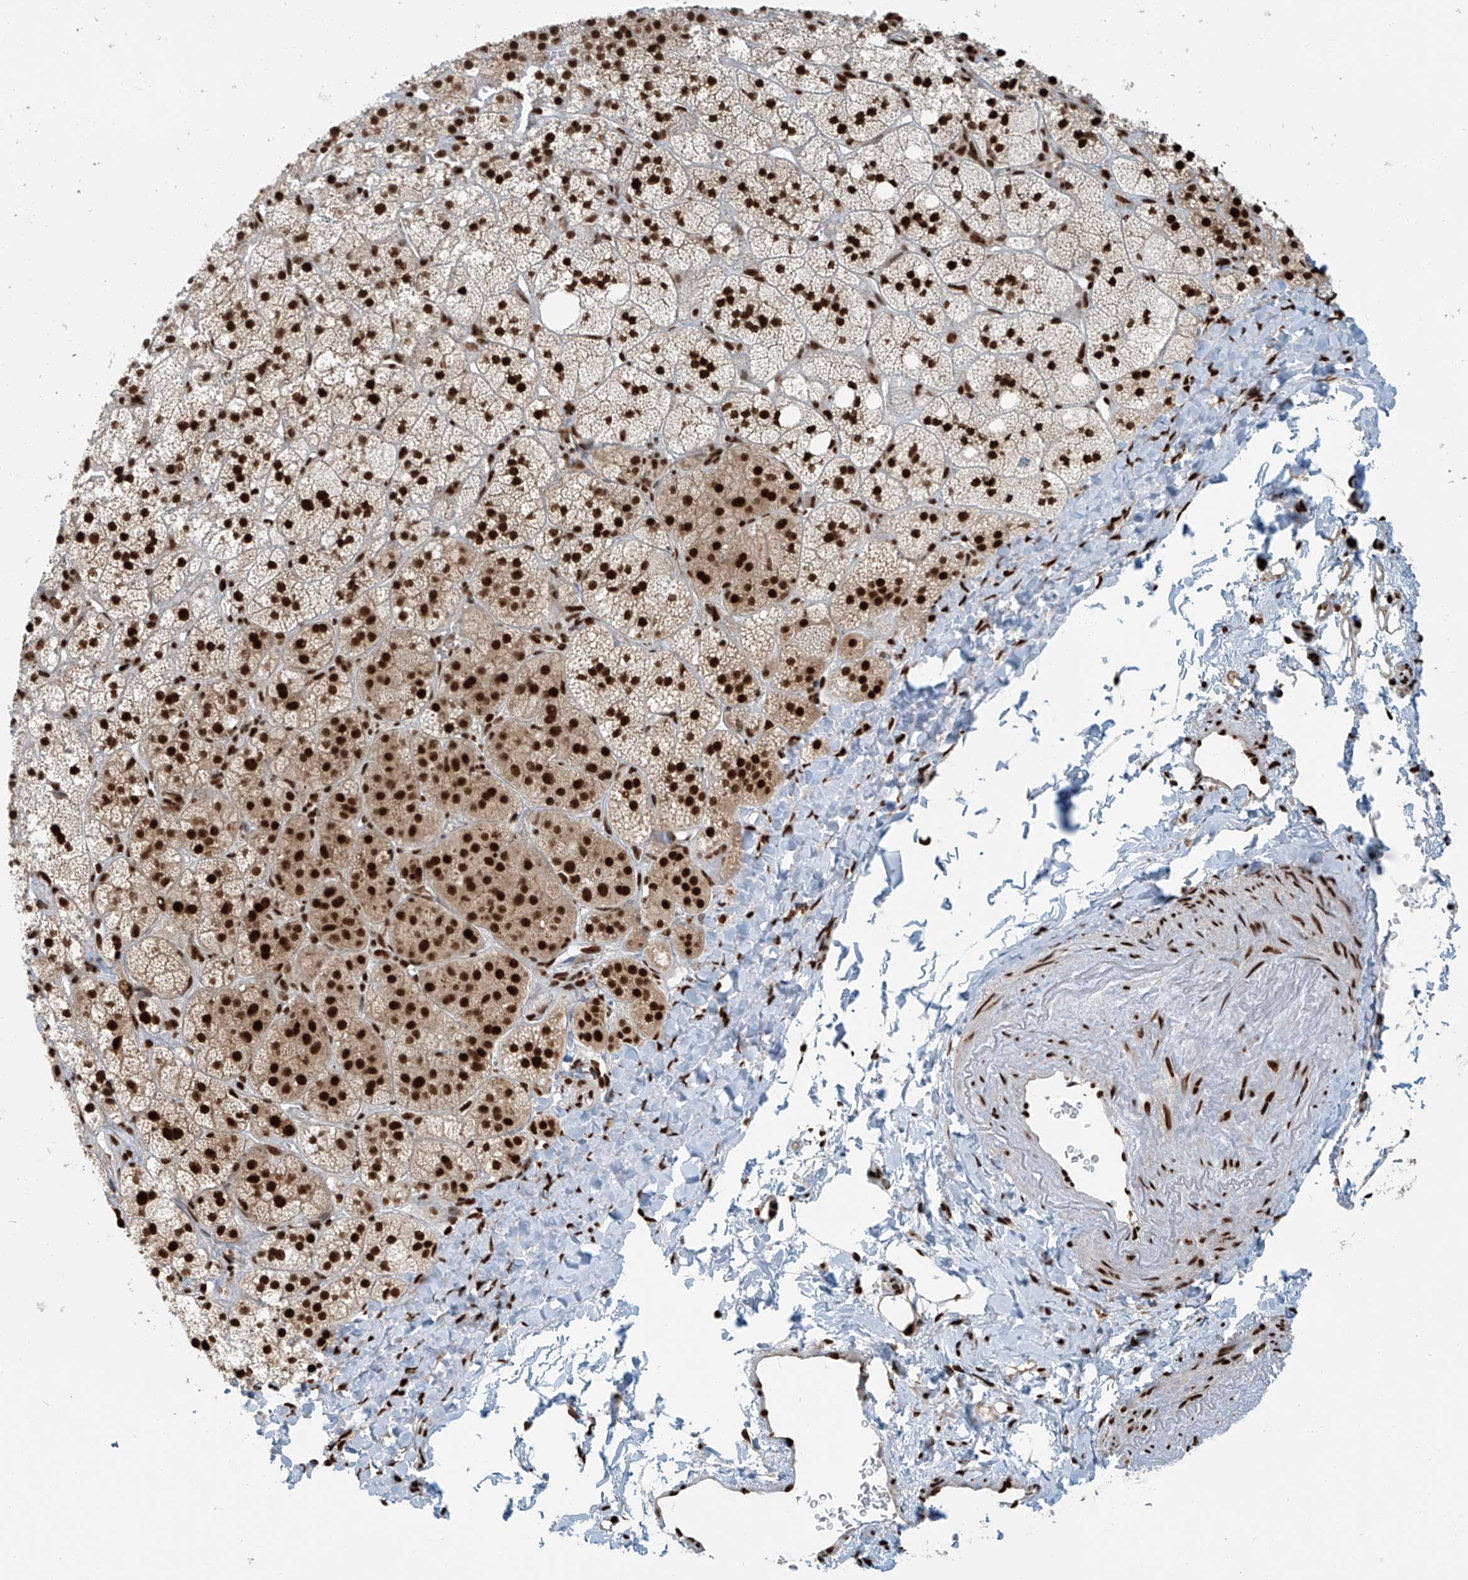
{"staining": {"intensity": "strong", "quantity": ">75%", "location": "nuclear"}, "tissue": "adrenal gland", "cell_type": "Glandular cells", "image_type": "normal", "snomed": [{"axis": "morphology", "description": "Normal tissue, NOS"}, {"axis": "topography", "description": "Adrenal gland"}], "caption": "Immunohistochemistry (IHC) of unremarkable human adrenal gland shows high levels of strong nuclear positivity in approximately >75% of glandular cells.", "gene": "FAM193B", "patient": {"sex": "male", "age": 61}}